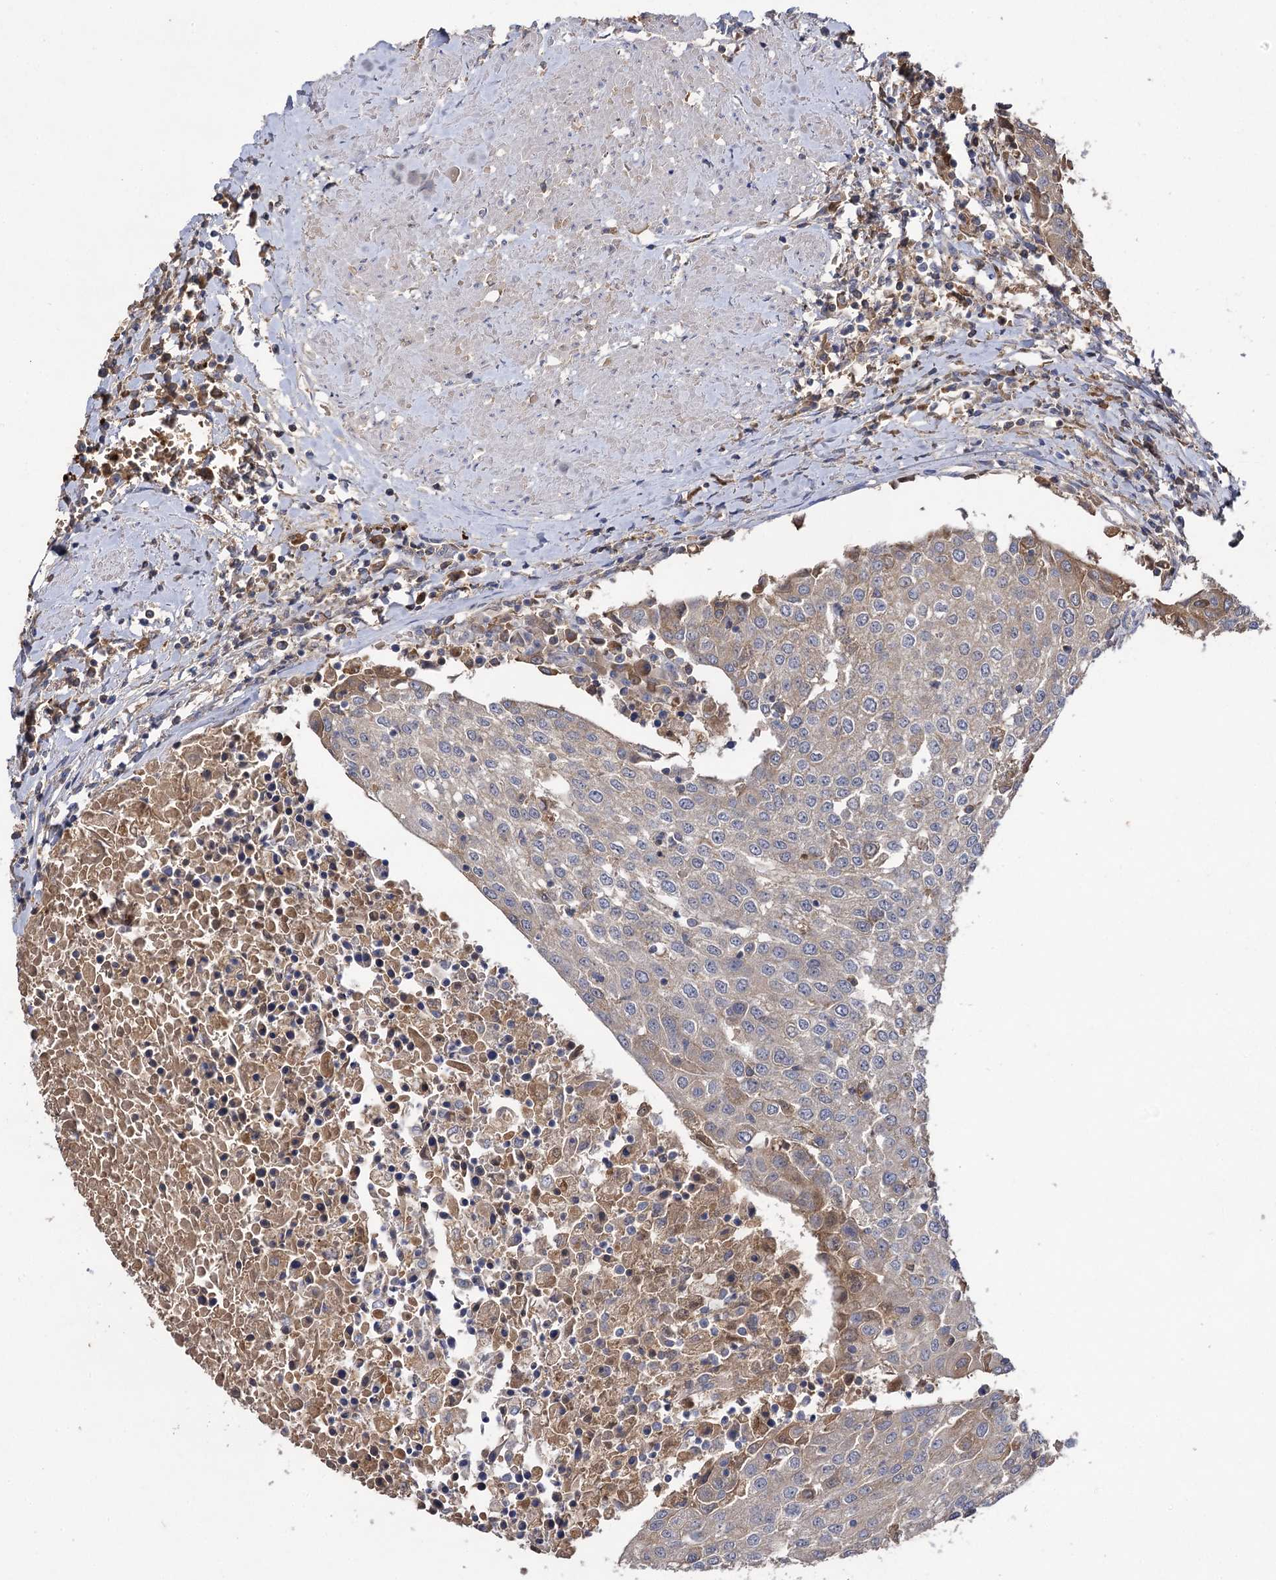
{"staining": {"intensity": "moderate", "quantity": "<25%", "location": "cytoplasmic/membranous"}, "tissue": "urothelial cancer", "cell_type": "Tumor cells", "image_type": "cancer", "snomed": [{"axis": "morphology", "description": "Urothelial carcinoma, High grade"}, {"axis": "topography", "description": "Urinary bladder"}], "caption": "A photomicrograph of human urothelial cancer stained for a protein shows moderate cytoplasmic/membranous brown staining in tumor cells.", "gene": "USP50", "patient": {"sex": "female", "age": 85}}